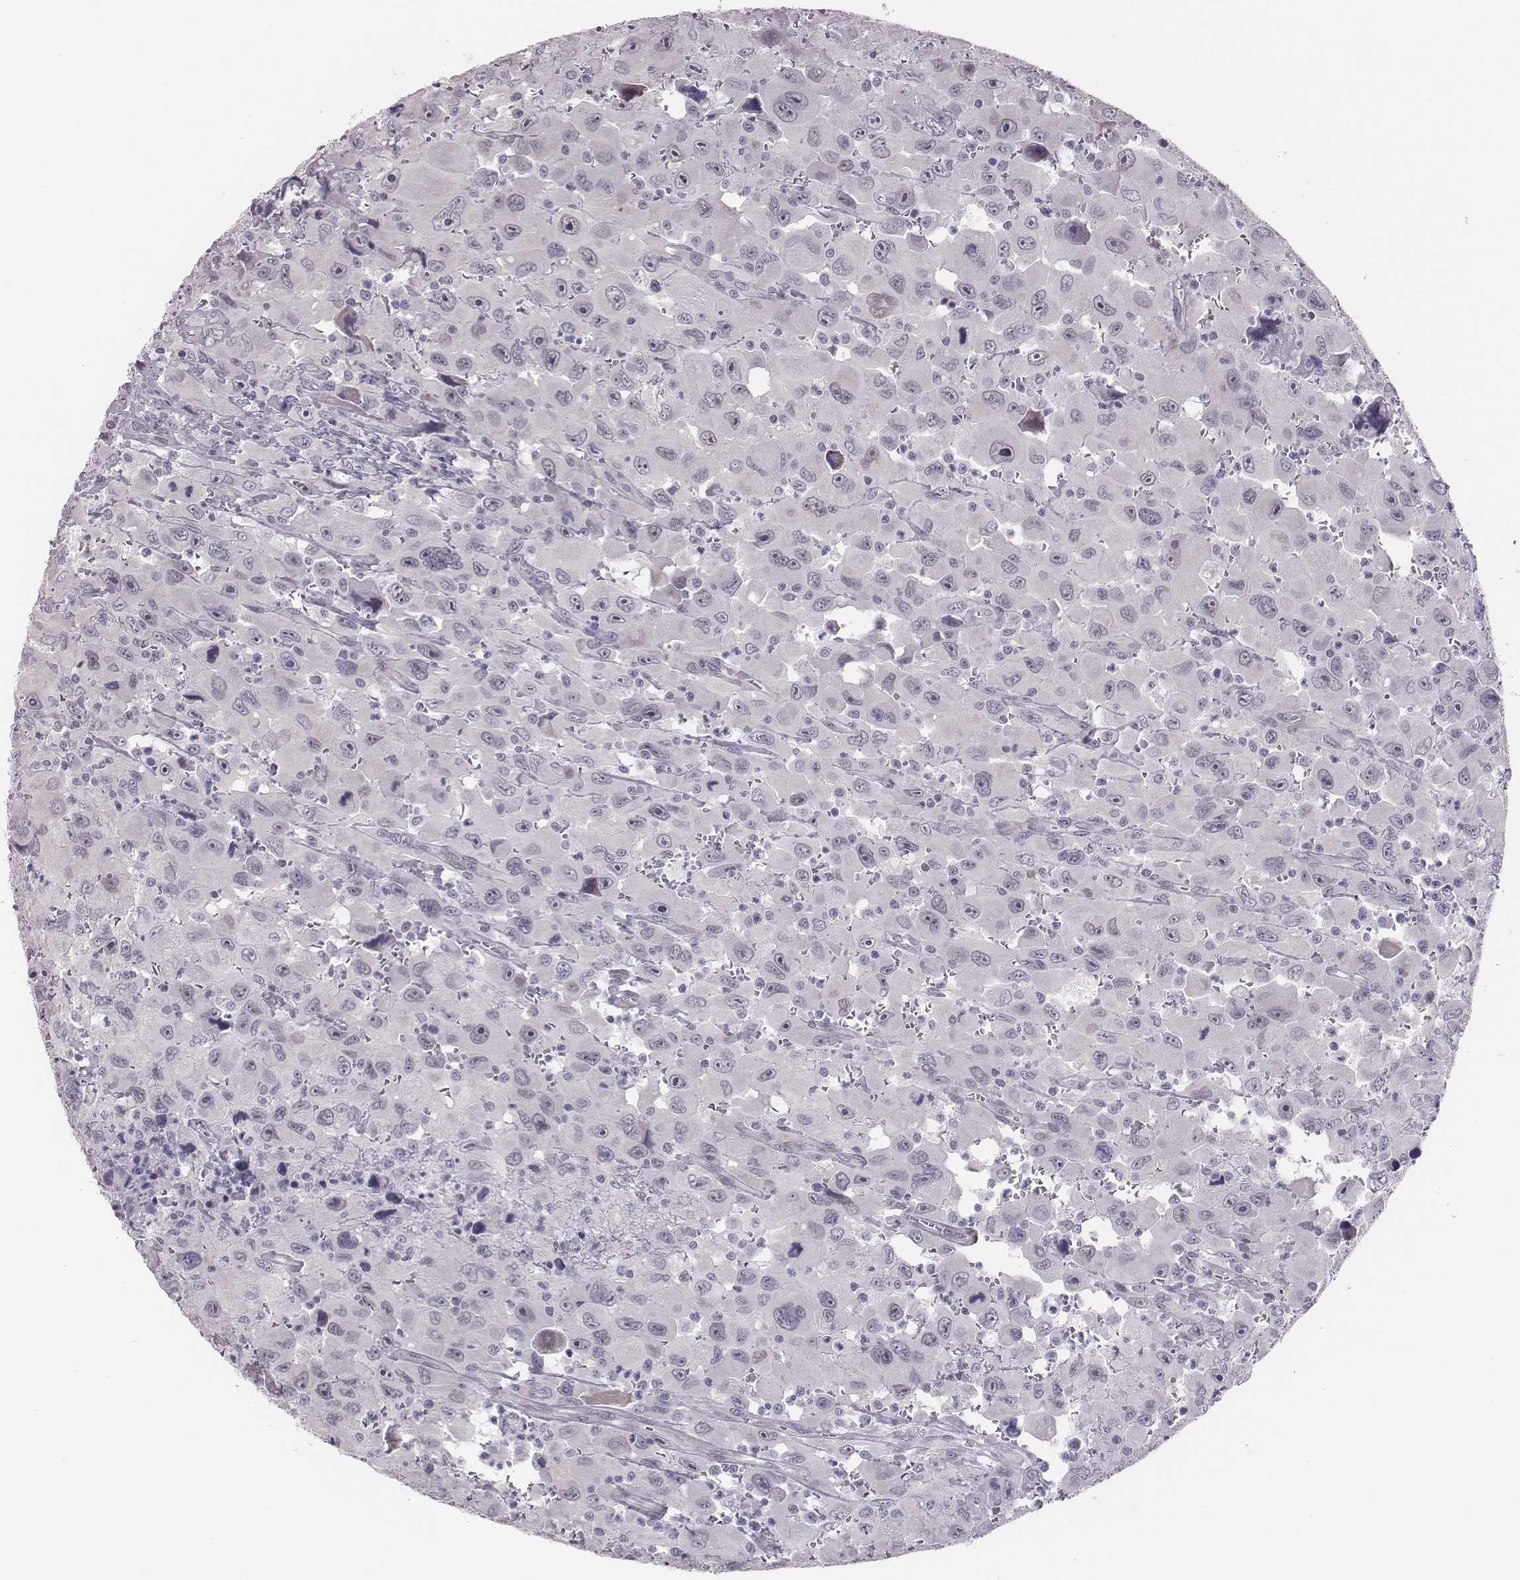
{"staining": {"intensity": "negative", "quantity": "none", "location": "none"}, "tissue": "head and neck cancer", "cell_type": "Tumor cells", "image_type": "cancer", "snomed": [{"axis": "morphology", "description": "Squamous cell carcinoma, NOS"}, {"axis": "morphology", "description": "Squamous cell carcinoma, metastatic, NOS"}, {"axis": "topography", "description": "Oral tissue"}, {"axis": "topography", "description": "Head-Neck"}], "caption": "High power microscopy image of an immunohistochemistry micrograph of head and neck cancer, revealing no significant positivity in tumor cells. Brightfield microscopy of immunohistochemistry (IHC) stained with DAB (3,3'-diaminobenzidine) (brown) and hematoxylin (blue), captured at high magnification.", "gene": "SCML2", "patient": {"sex": "female", "age": 85}}